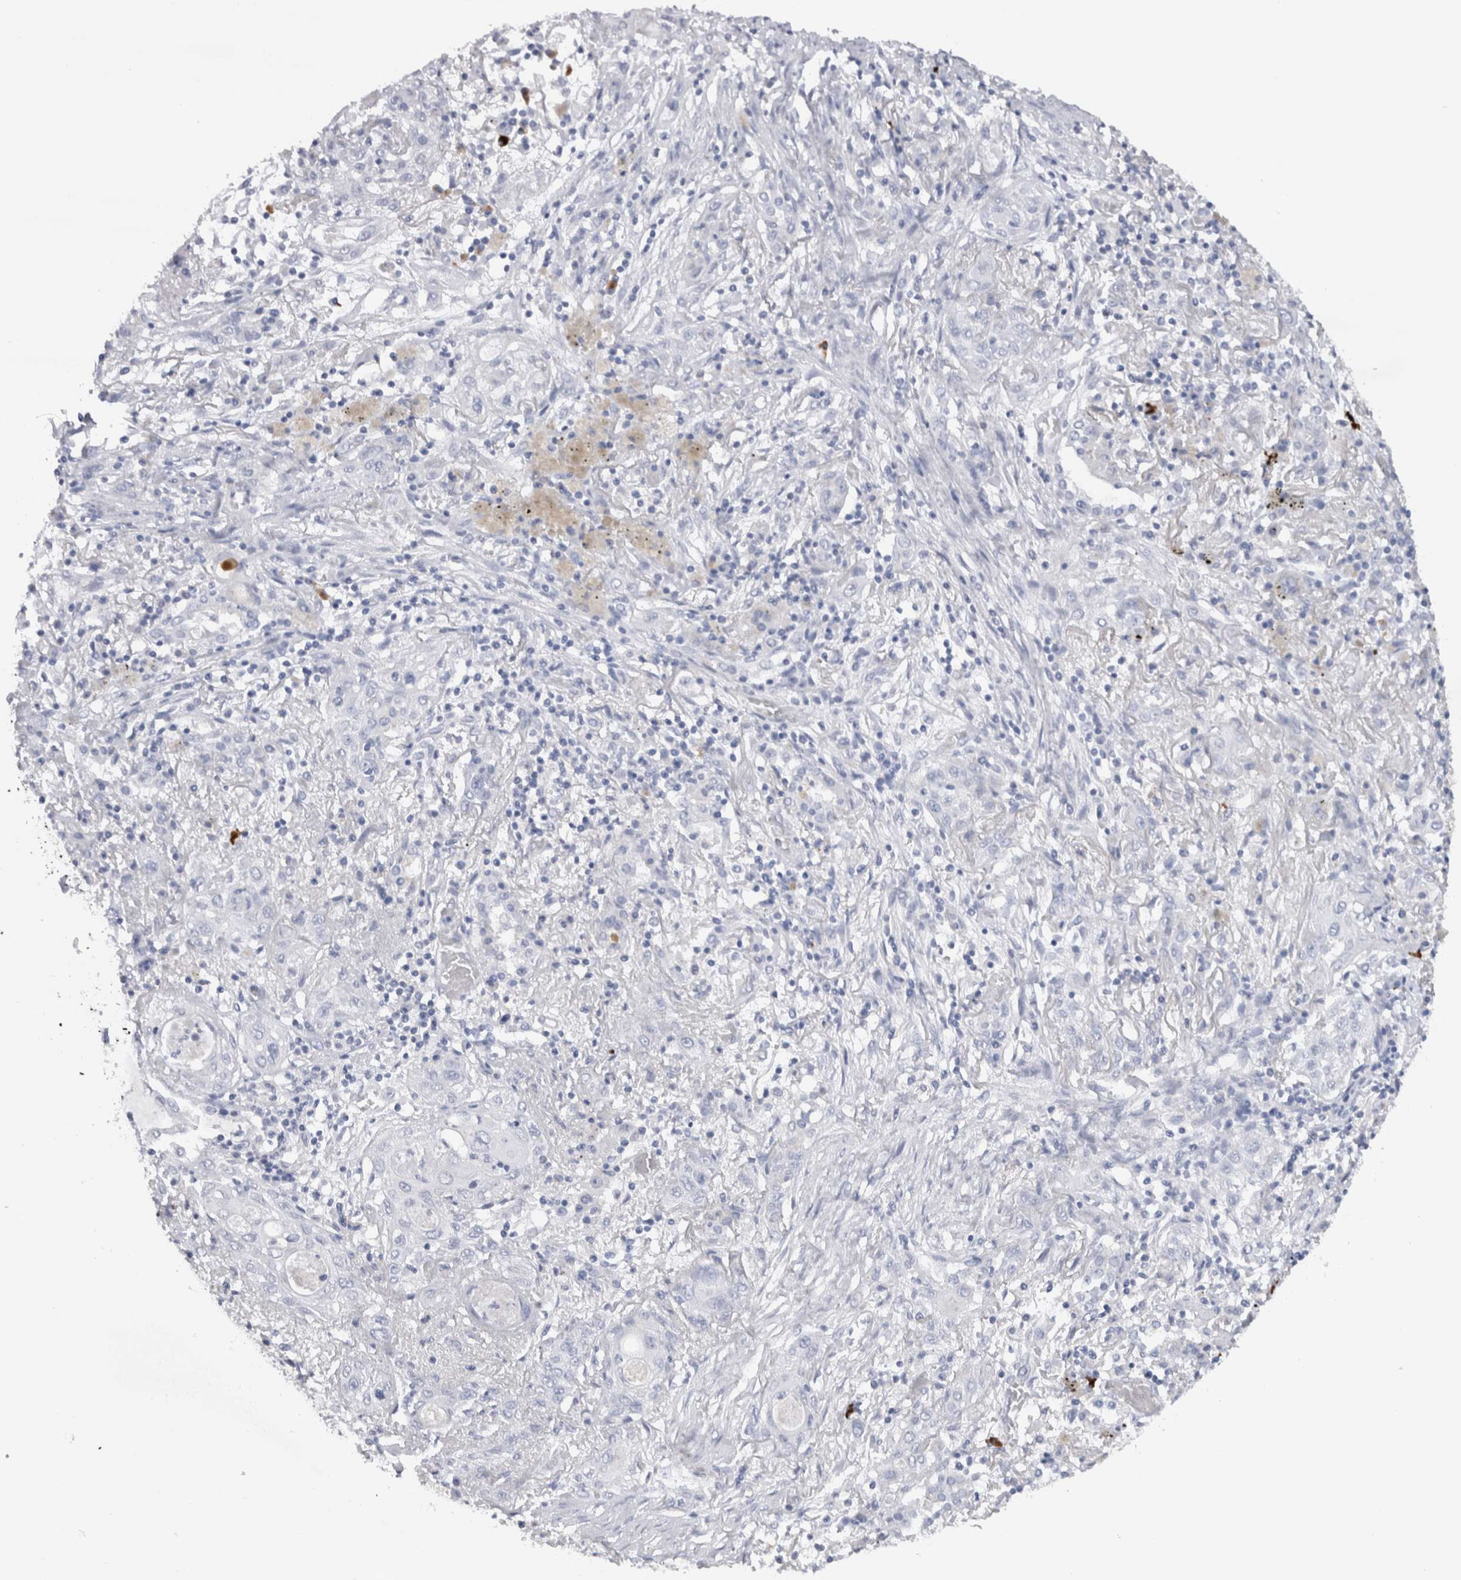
{"staining": {"intensity": "negative", "quantity": "none", "location": "none"}, "tissue": "lung cancer", "cell_type": "Tumor cells", "image_type": "cancer", "snomed": [{"axis": "morphology", "description": "Squamous cell carcinoma, NOS"}, {"axis": "topography", "description": "Lung"}], "caption": "Immunohistochemical staining of squamous cell carcinoma (lung) shows no significant expression in tumor cells. (DAB immunohistochemistry with hematoxylin counter stain).", "gene": "CDH17", "patient": {"sex": "female", "age": 47}}